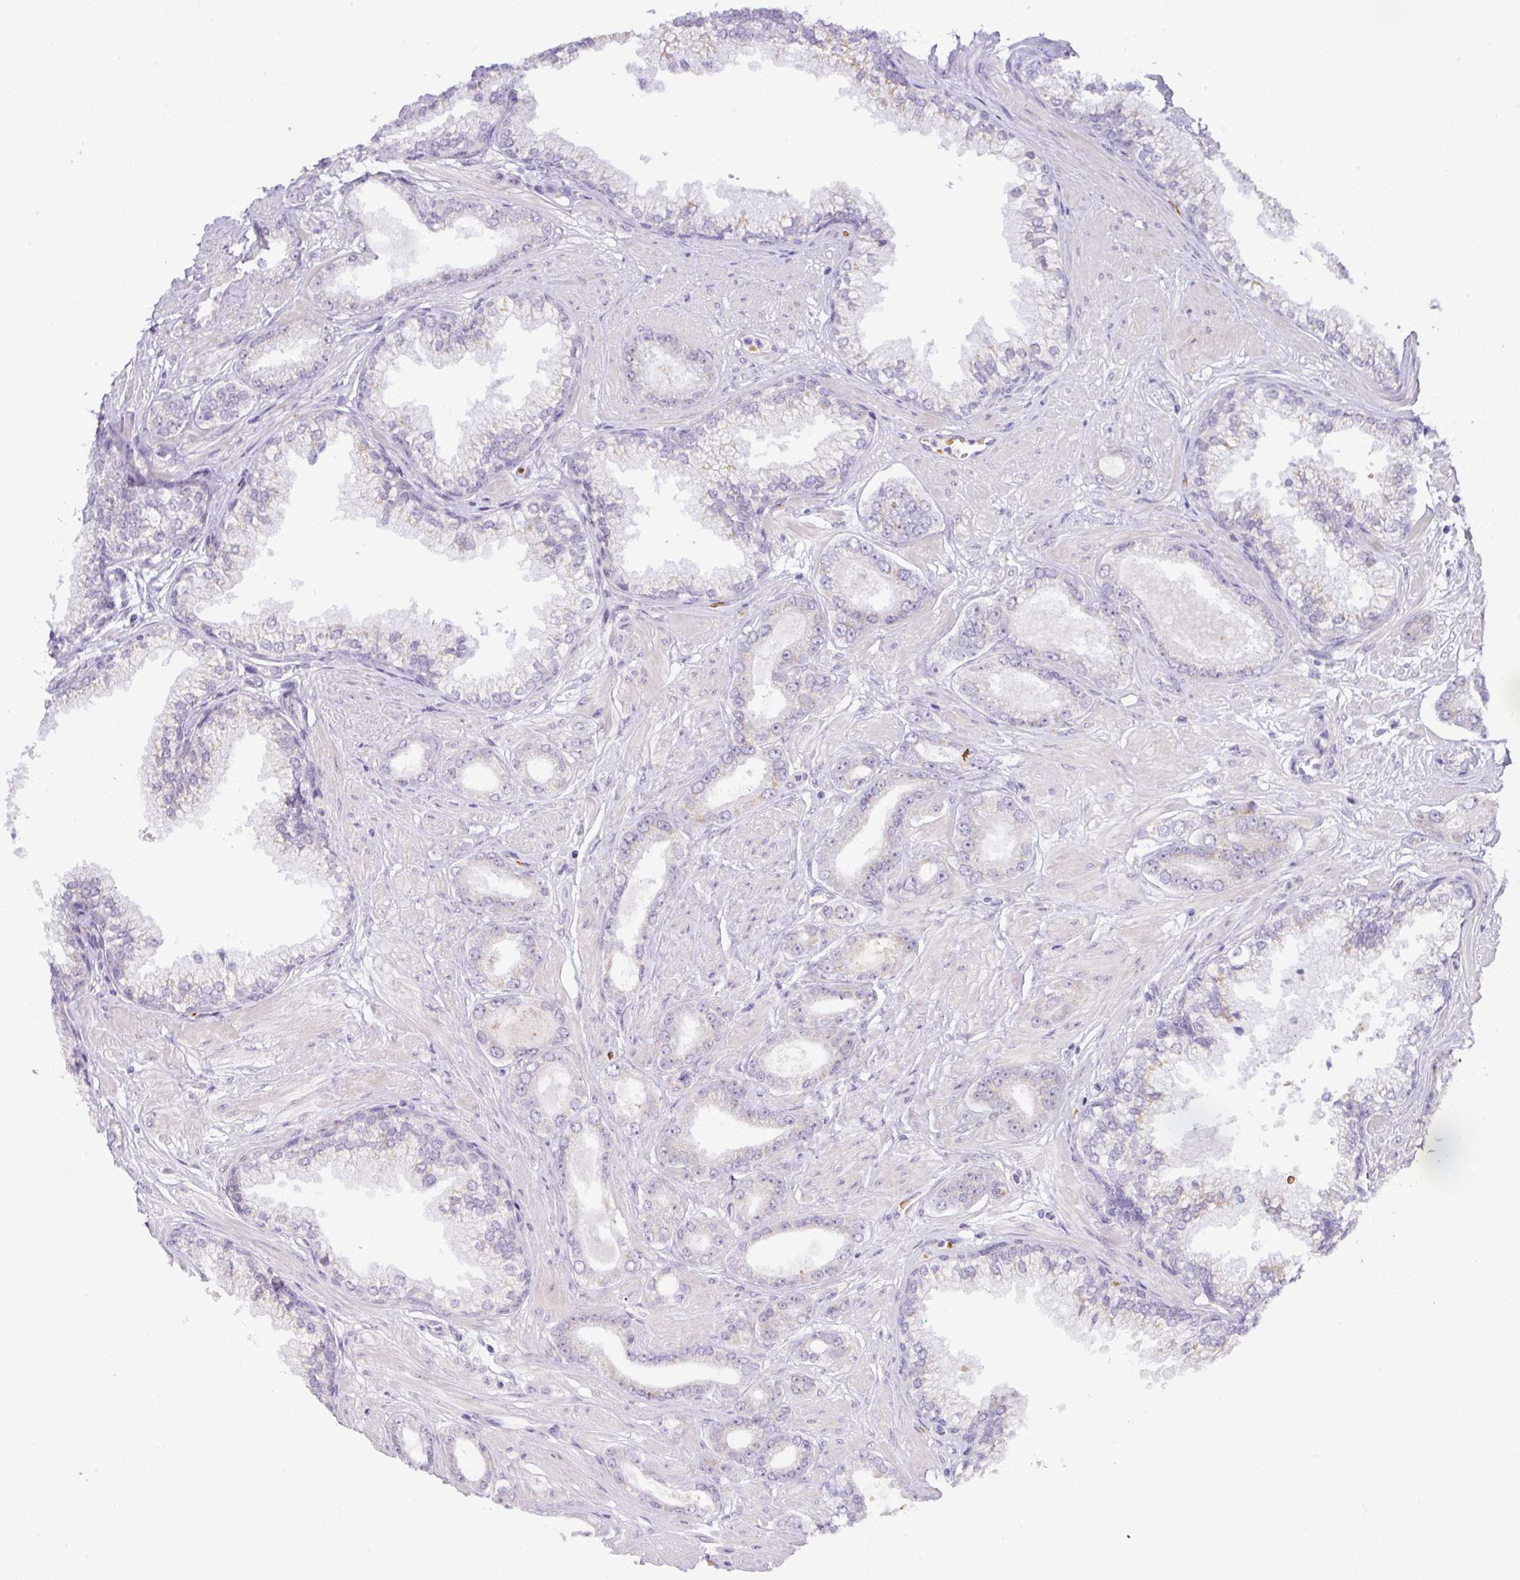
{"staining": {"intensity": "weak", "quantity": "<25%", "location": "nuclear"}, "tissue": "prostate cancer", "cell_type": "Tumor cells", "image_type": "cancer", "snomed": [{"axis": "morphology", "description": "Adenocarcinoma, Low grade"}, {"axis": "topography", "description": "Prostate"}], "caption": "Immunohistochemistry (IHC) image of neoplastic tissue: prostate adenocarcinoma (low-grade) stained with DAB (3,3'-diaminobenzidine) displays no significant protein staining in tumor cells. (Brightfield microscopy of DAB (3,3'-diaminobenzidine) immunohistochemistry at high magnification).", "gene": "PARP2", "patient": {"sex": "male", "age": 60}}